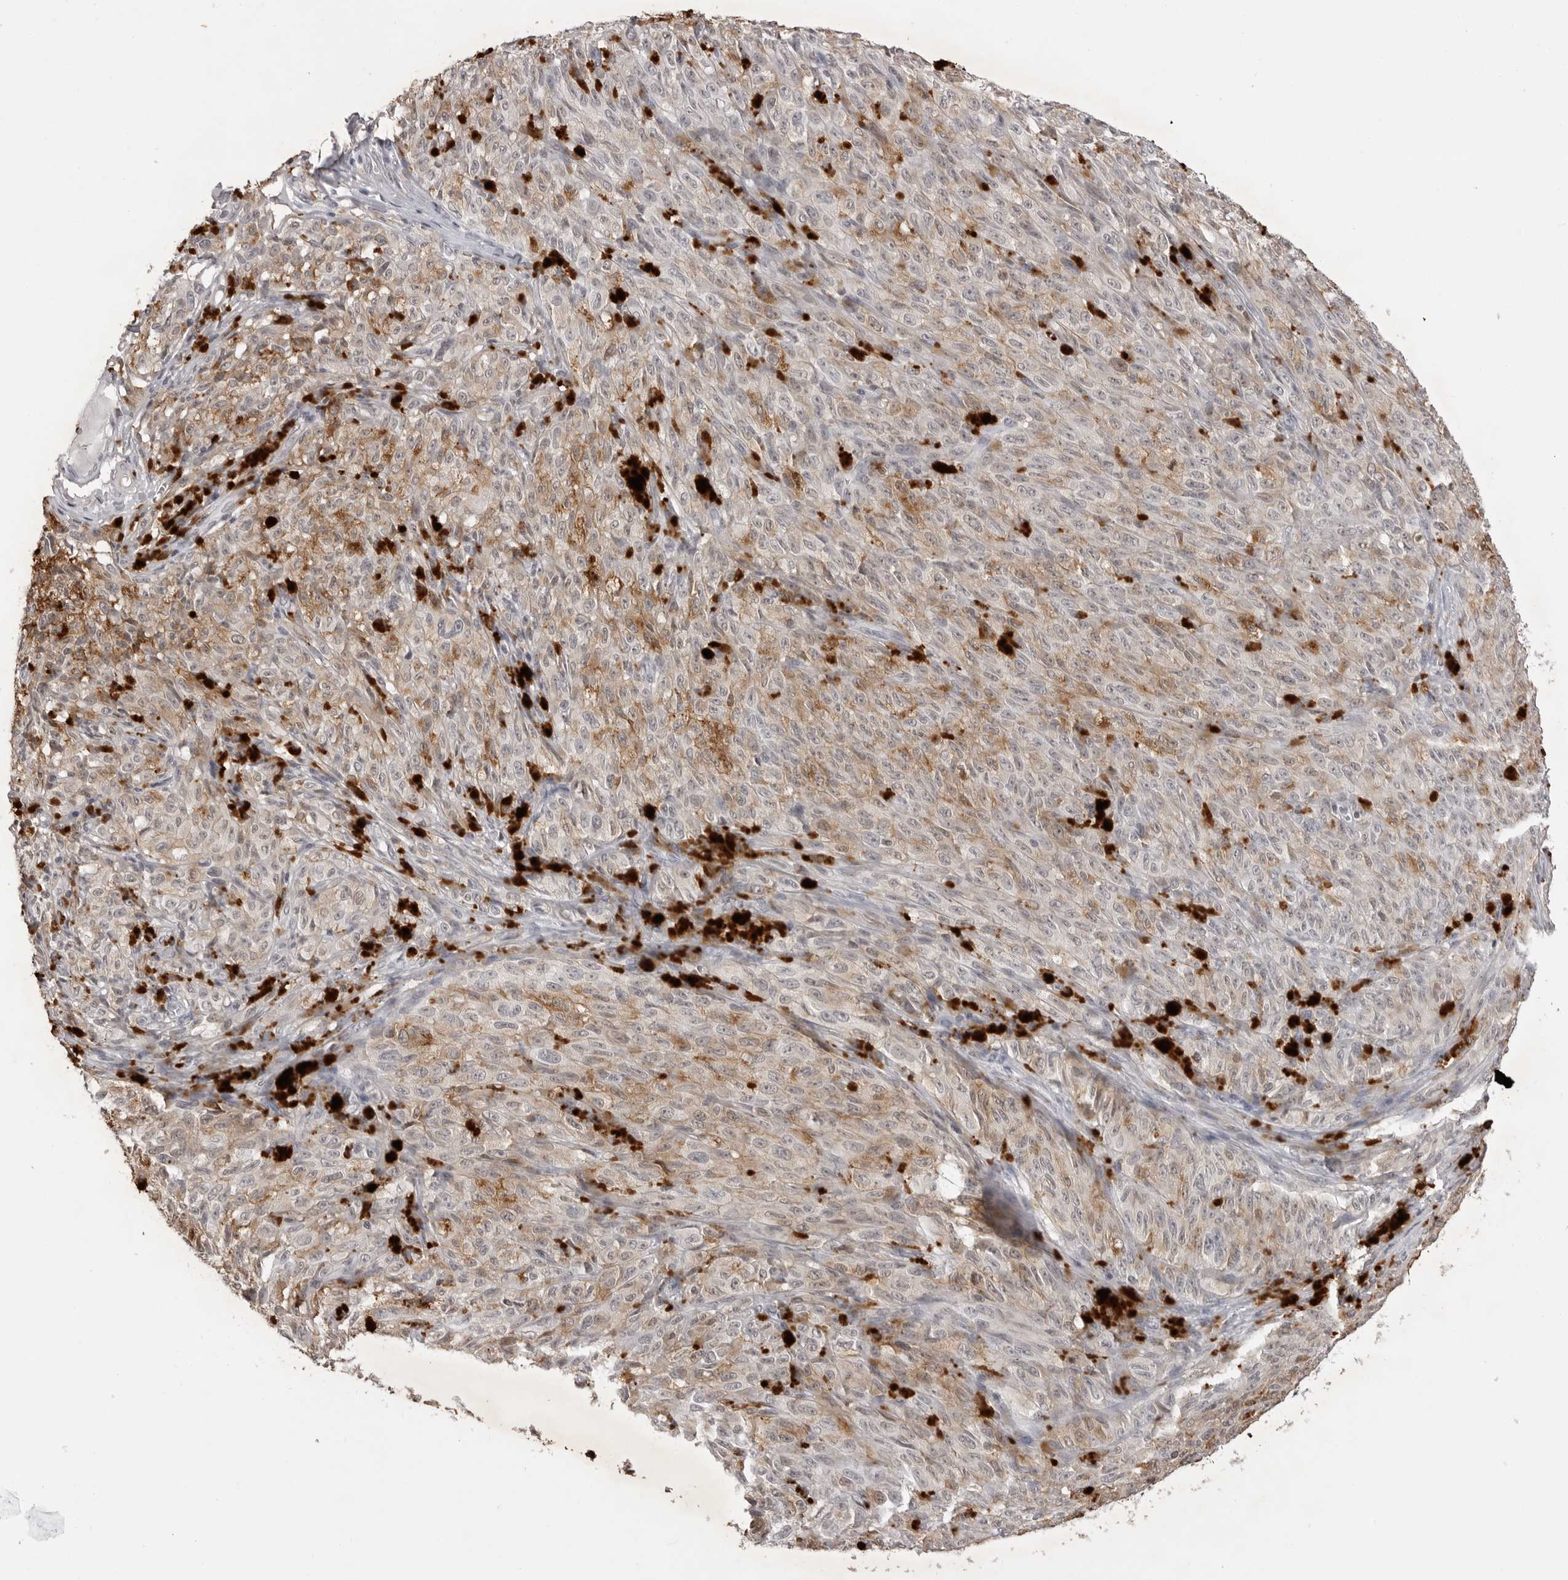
{"staining": {"intensity": "weak", "quantity": "25%-75%", "location": "cytoplasmic/membranous"}, "tissue": "melanoma", "cell_type": "Tumor cells", "image_type": "cancer", "snomed": [{"axis": "morphology", "description": "Malignant melanoma, NOS"}, {"axis": "topography", "description": "Skin"}], "caption": "Human malignant melanoma stained for a protein (brown) exhibits weak cytoplasmic/membranous positive expression in approximately 25%-75% of tumor cells.", "gene": "RRM1", "patient": {"sex": "female", "age": 82}}